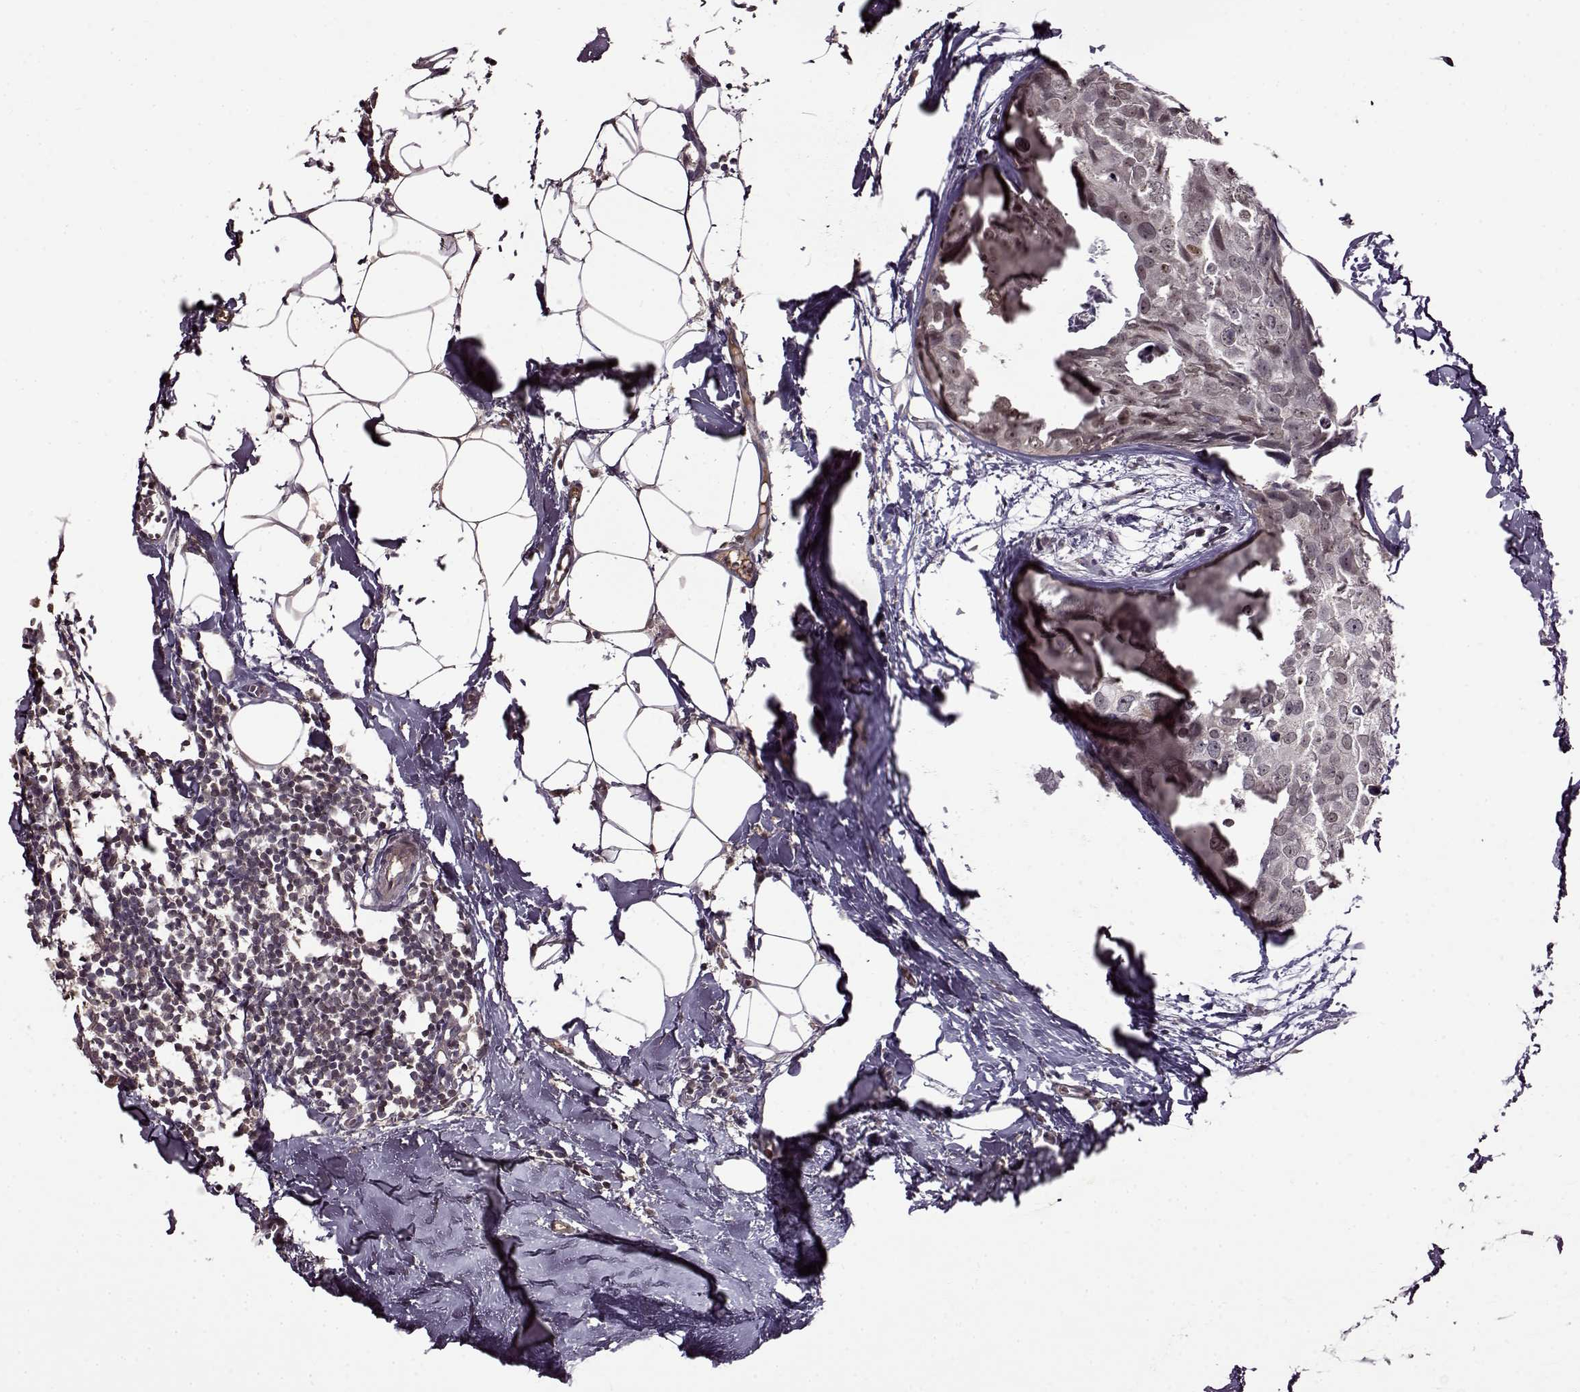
{"staining": {"intensity": "negative", "quantity": "none", "location": "none"}, "tissue": "breast cancer", "cell_type": "Tumor cells", "image_type": "cancer", "snomed": [{"axis": "morphology", "description": "Duct carcinoma"}, {"axis": "topography", "description": "Breast"}], "caption": "There is no significant expression in tumor cells of breast invasive ductal carcinoma.", "gene": "MAIP1", "patient": {"sex": "female", "age": 38}}